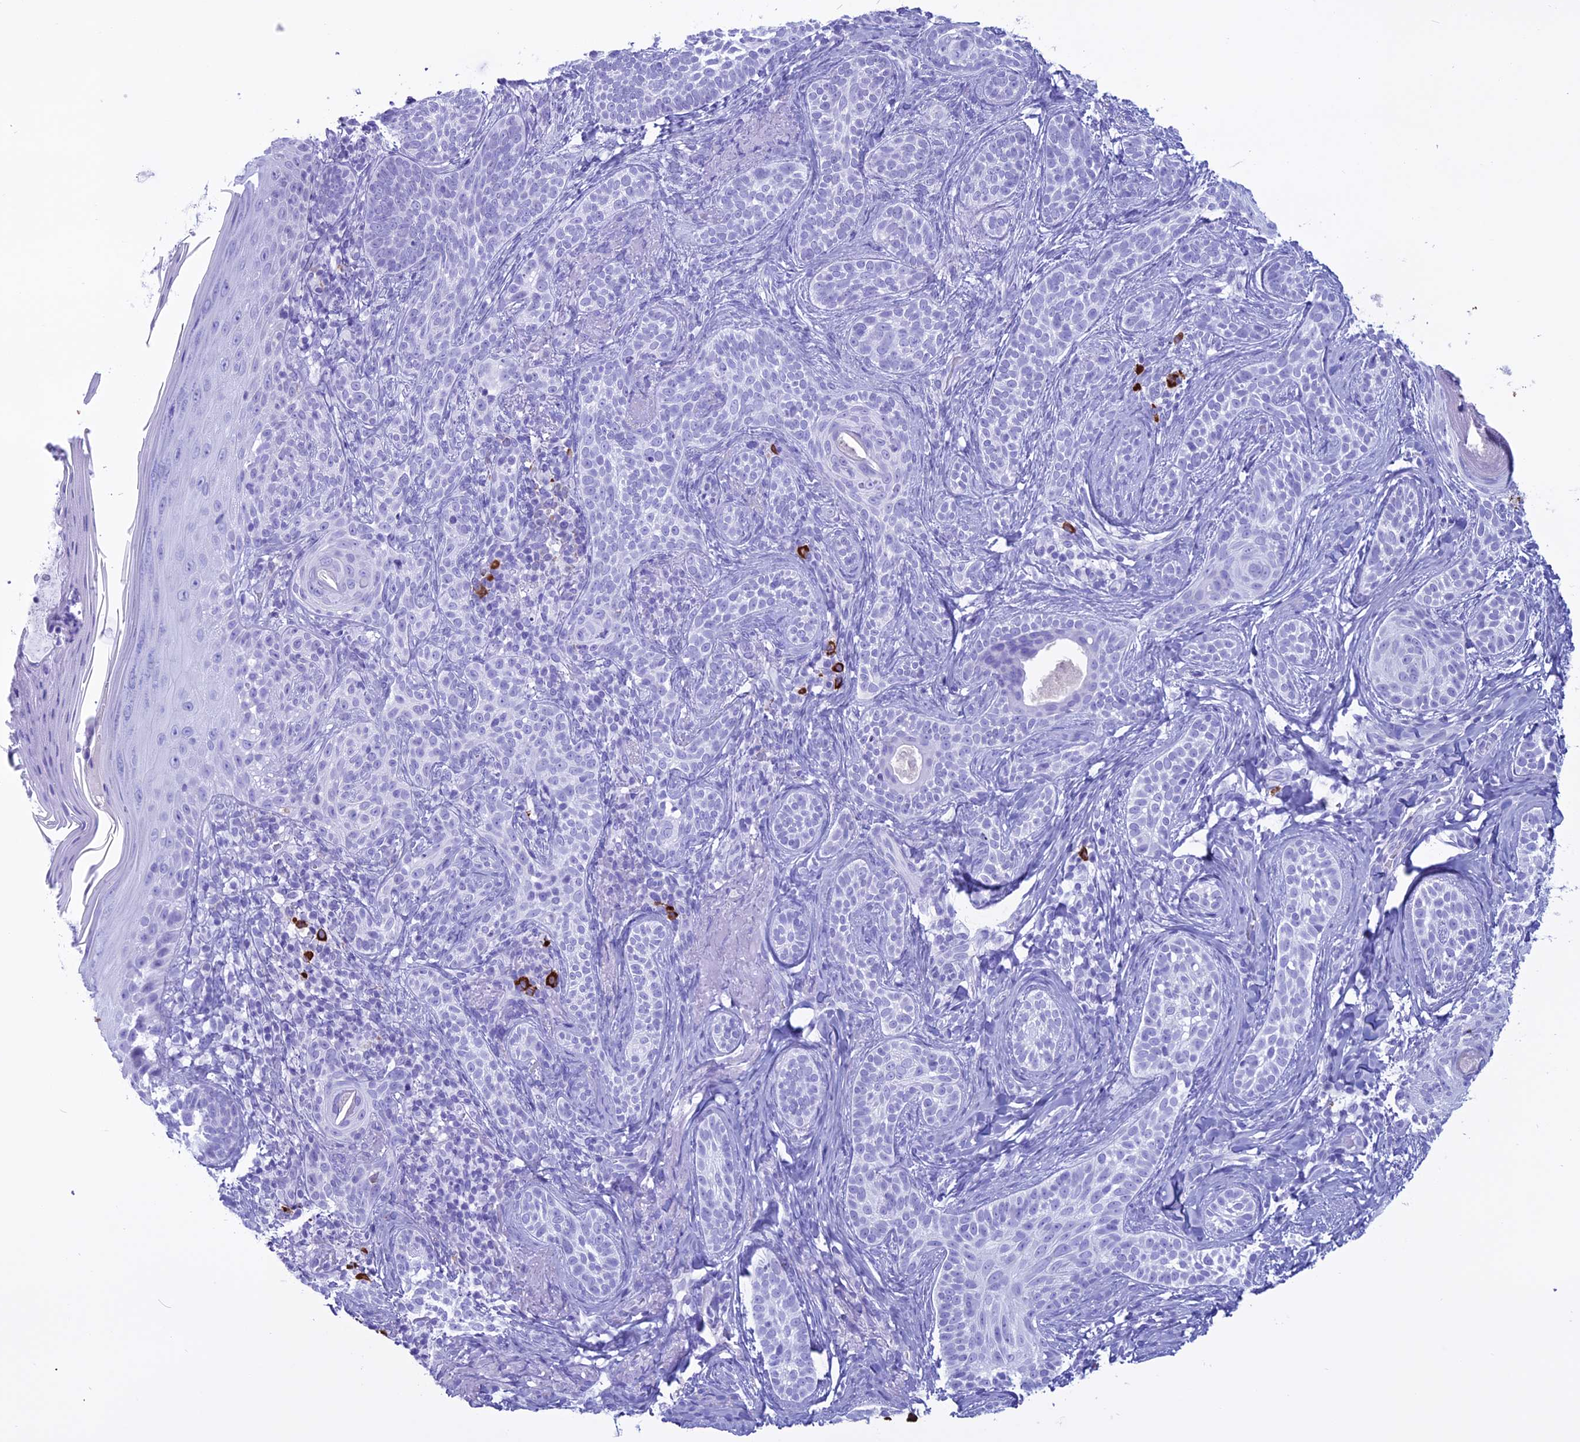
{"staining": {"intensity": "negative", "quantity": "none", "location": "none"}, "tissue": "skin cancer", "cell_type": "Tumor cells", "image_type": "cancer", "snomed": [{"axis": "morphology", "description": "Basal cell carcinoma"}, {"axis": "topography", "description": "Skin"}], "caption": "Skin cancer (basal cell carcinoma) was stained to show a protein in brown. There is no significant expression in tumor cells.", "gene": "MZB1", "patient": {"sex": "male", "age": 71}}